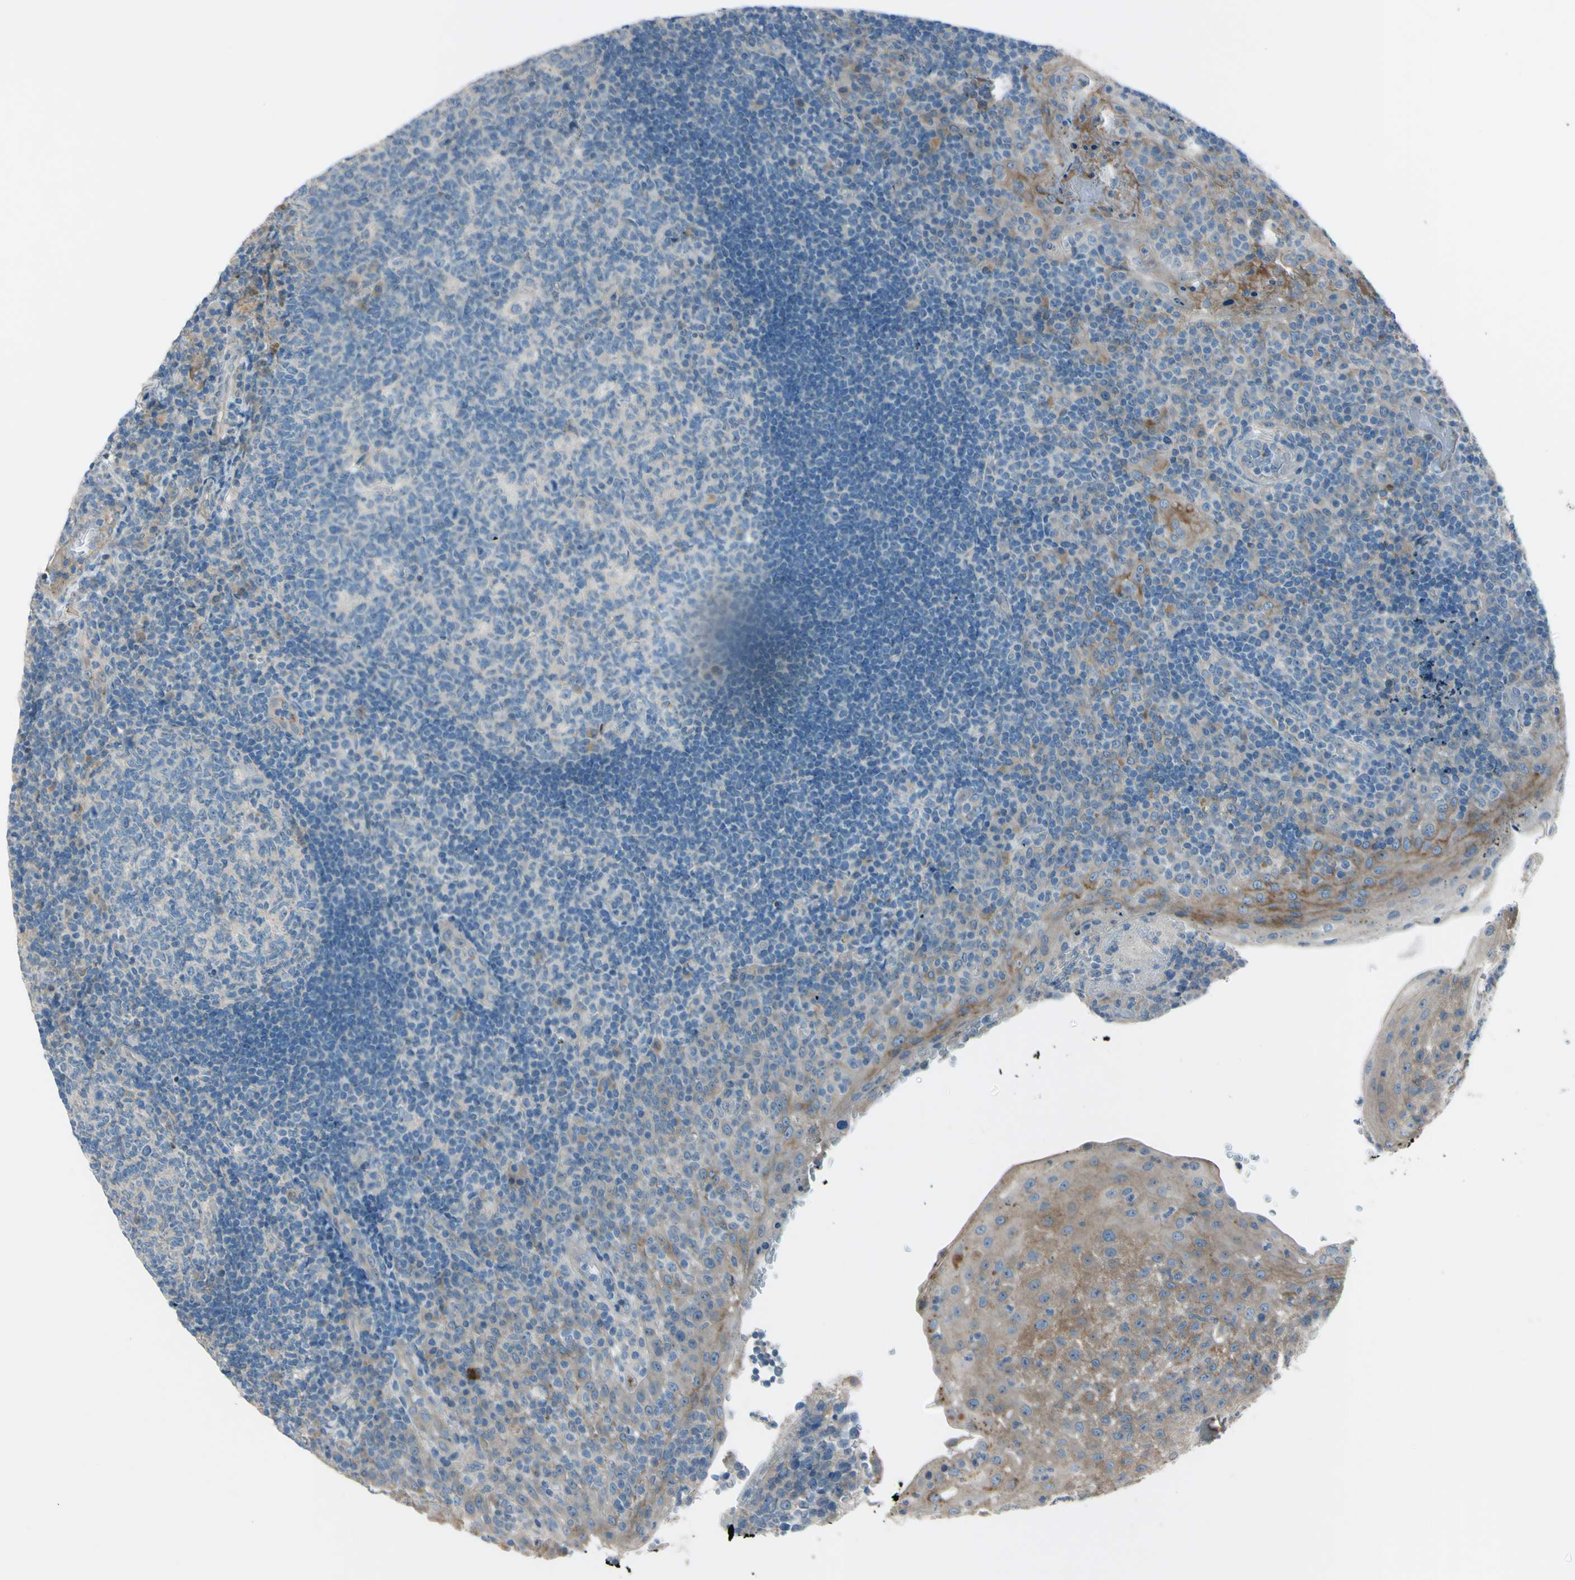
{"staining": {"intensity": "weak", "quantity": "<25%", "location": "cytoplasmic/membranous"}, "tissue": "tonsil", "cell_type": "Germinal center cells", "image_type": "normal", "snomed": [{"axis": "morphology", "description": "Normal tissue, NOS"}, {"axis": "topography", "description": "Tonsil"}], "caption": "There is no significant positivity in germinal center cells of tonsil. (DAB immunohistochemistry, high magnification).", "gene": "ATRN", "patient": {"sex": "female", "age": 40}}